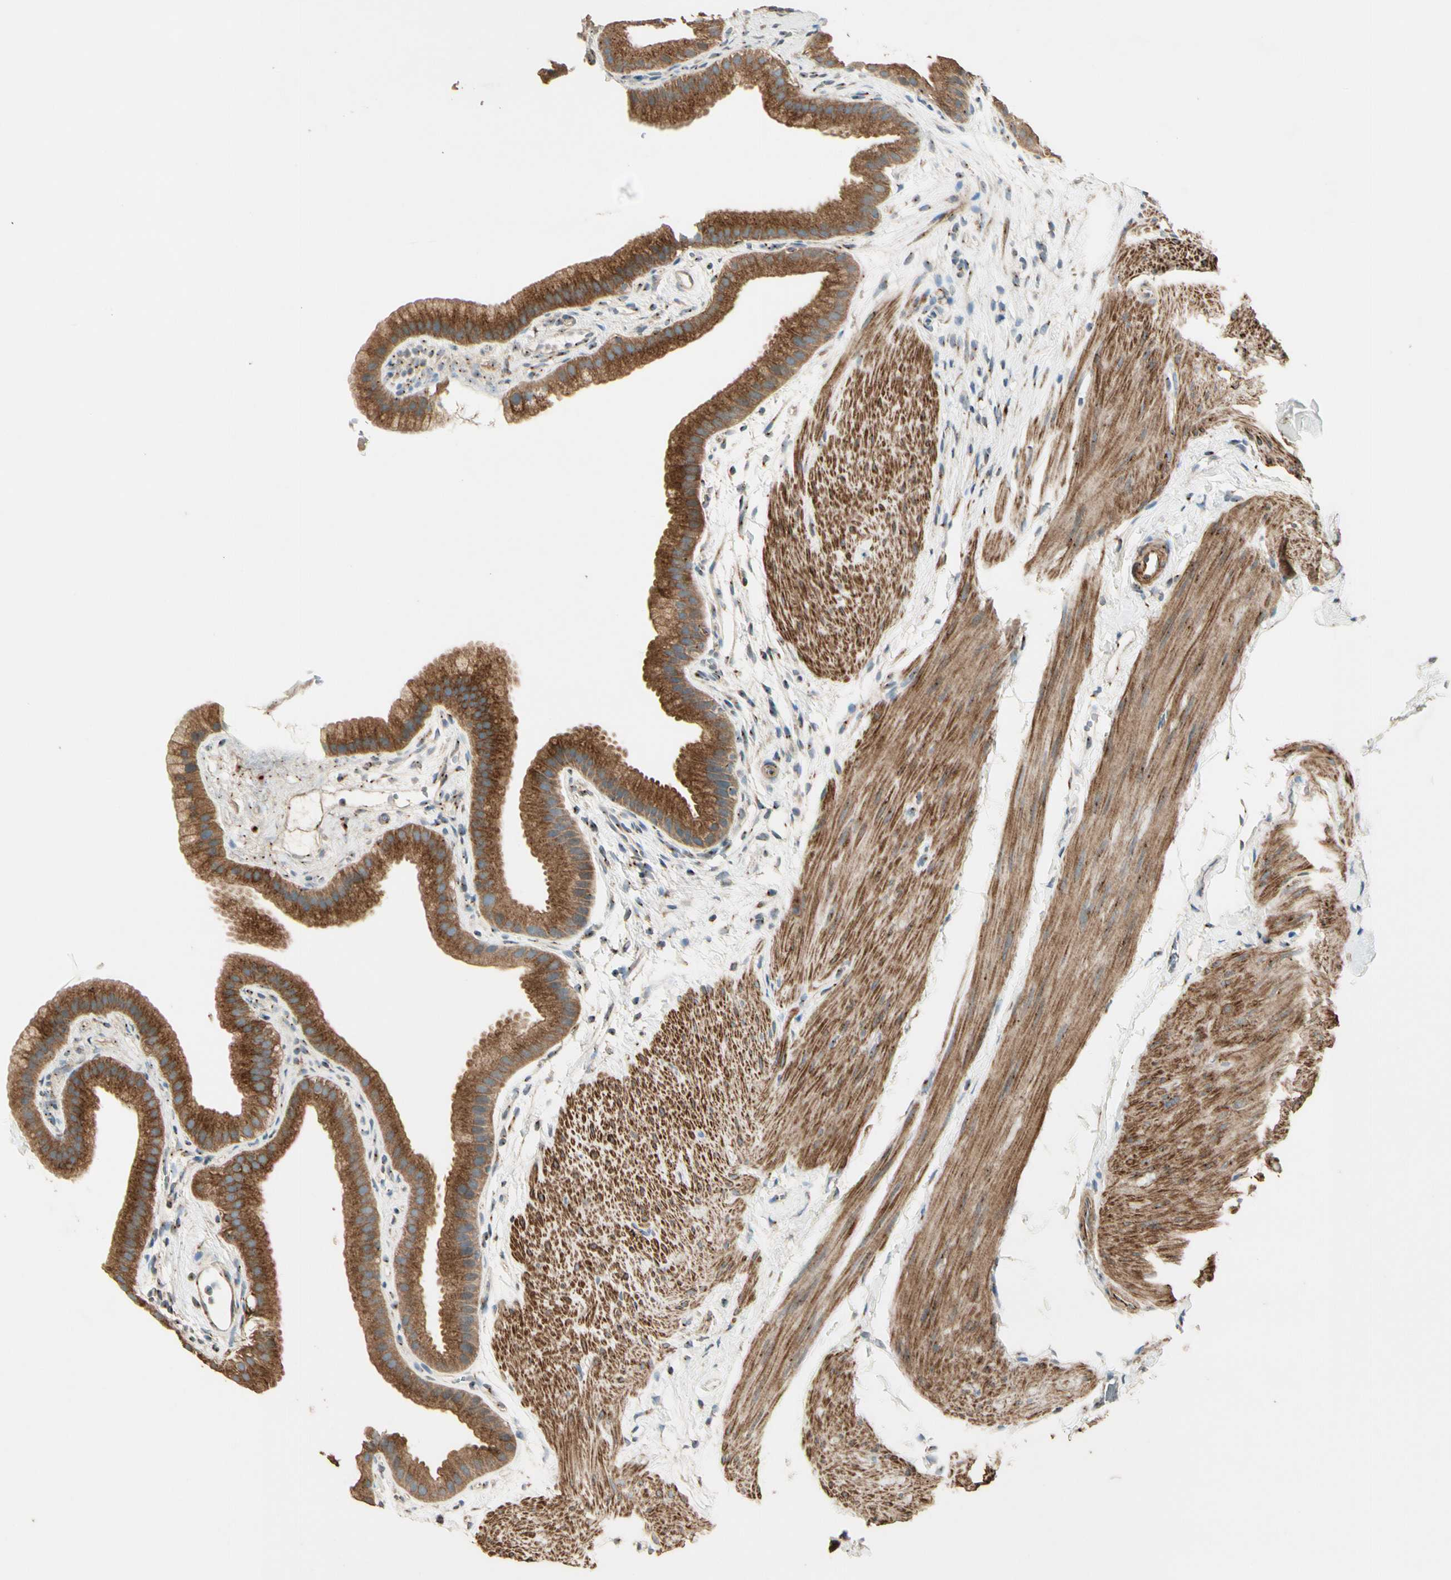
{"staining": {"intensity": "strong", "quantity": ">75%", "location": "cytoplasmic/membranous"}, "tissue": "gallbladder", "cell_type": "Glandular cells", "image_type": "normal", "snomed": [{"axis": "morphology", "description": "Normal tissue, NOS"}, {"axis": "topography", "description": "Gallbladder"}], "caption": "Glandular cells reveal strong cytoplasmic/membranous staining in approximately >75% of cells in normal gallbladder. Using DAB (3,3'-diaminobenzidine) (brown) and hematoxylin (blue) stains, captured at high magnification using brightfield microscopy.", "gene": "AKAP9", "patient": {"sex": "female", "age": 64}}